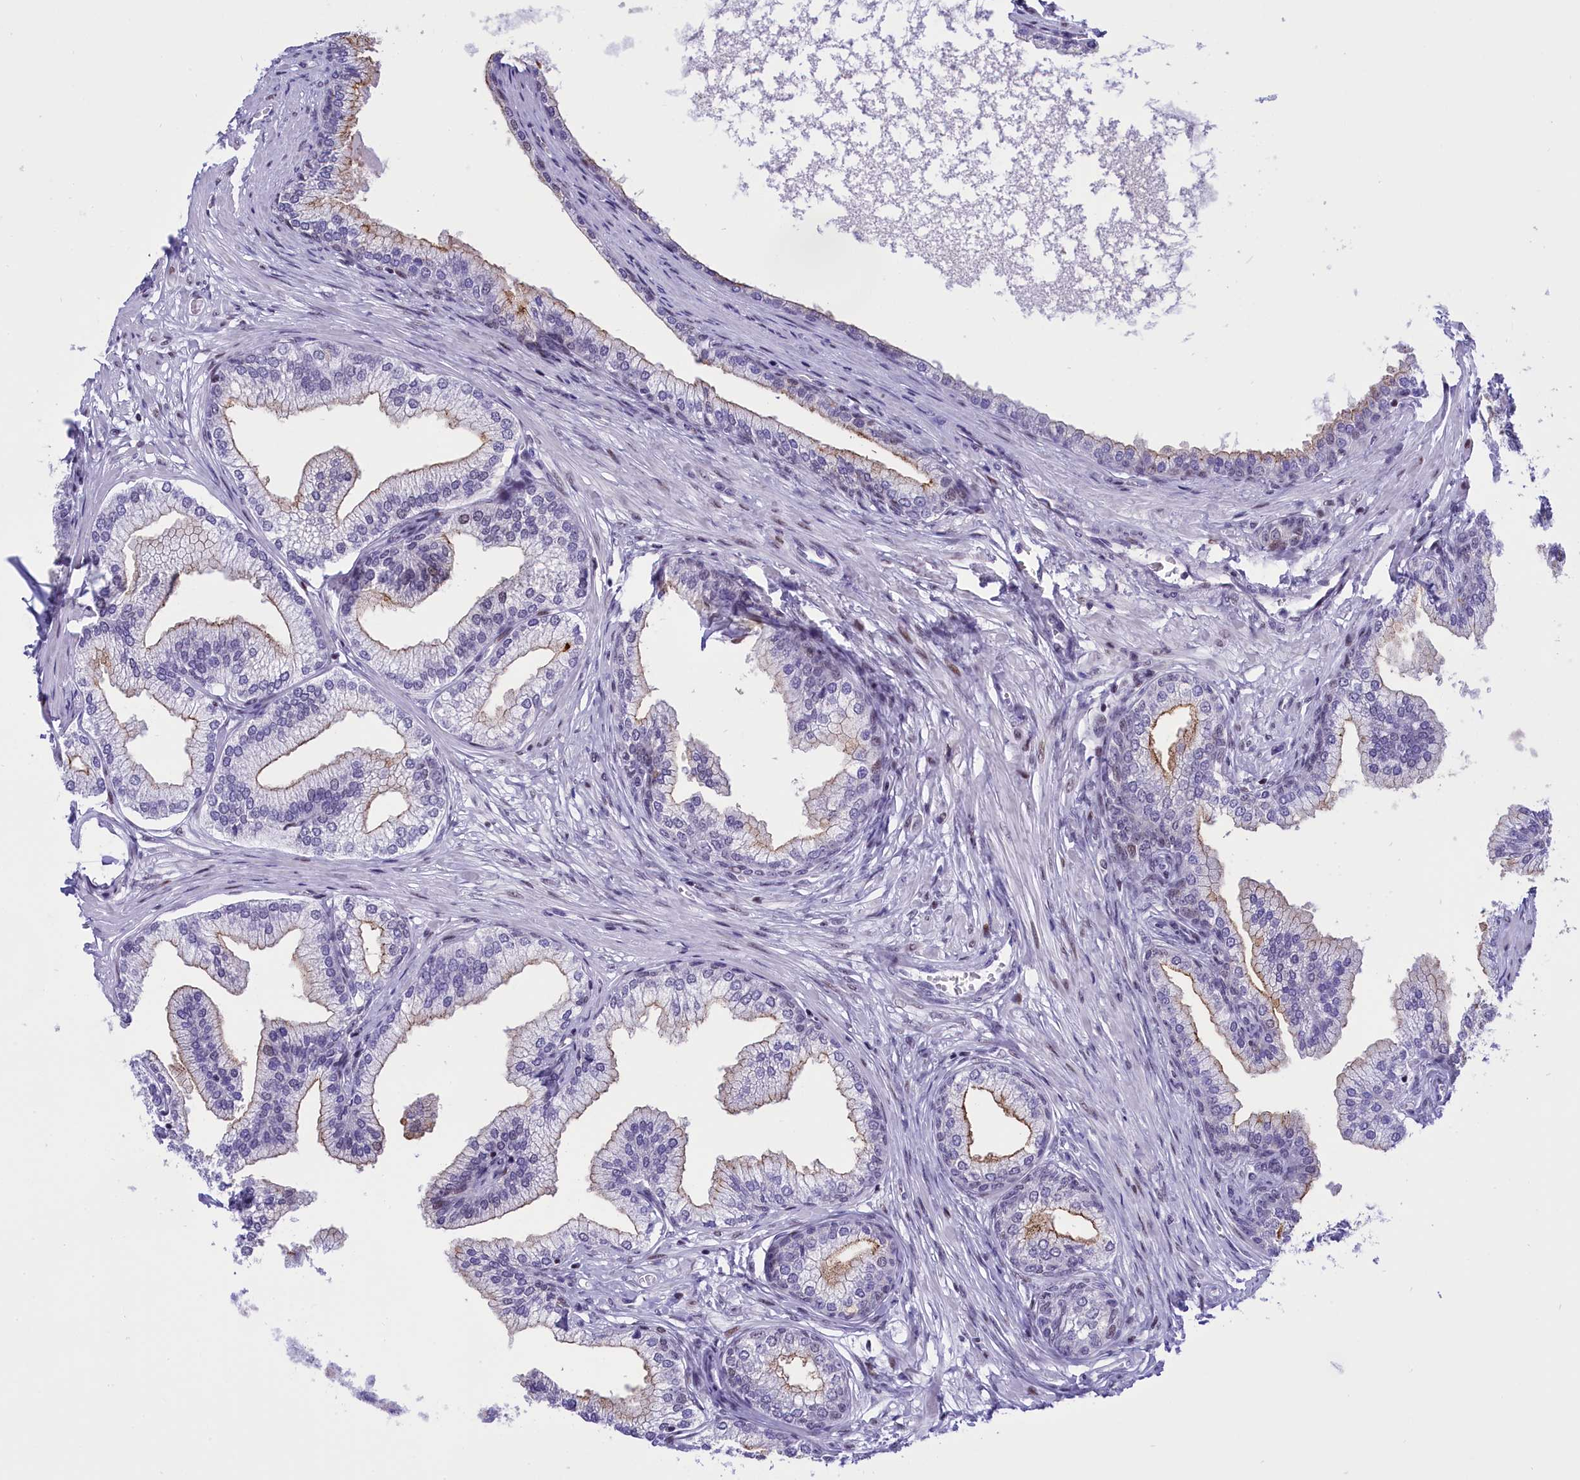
{"staining": {"intensity": "moderate", "quantity": "25%-75%", "location": "cytoplasmic/membranous"}, "tissue": "prostate", "cell_type": "Glandular cells", "image_type": "normal", "snomed": [{"axis": "morphology", "description": "Normal tissue, NOS"}, {"axis": "morphology", "description": "Urothelial carcinoma, Low grade"}, {"axis": "topography", "description": "Urinary bladder"}, {"axis": "topography", "description": "Prostate"}], "caption": "Immunohistochemical staining of normal prostate shows 25%-75% levels of moderate cytoplasmic/membranous protein positivity in approximately 25%-75% of glandular cells. (brown staining indicates protein expression, while blue staining denotes nuclei).", "gene": "SPIRE2", "patient": {"sex": "male", "age": 60}}